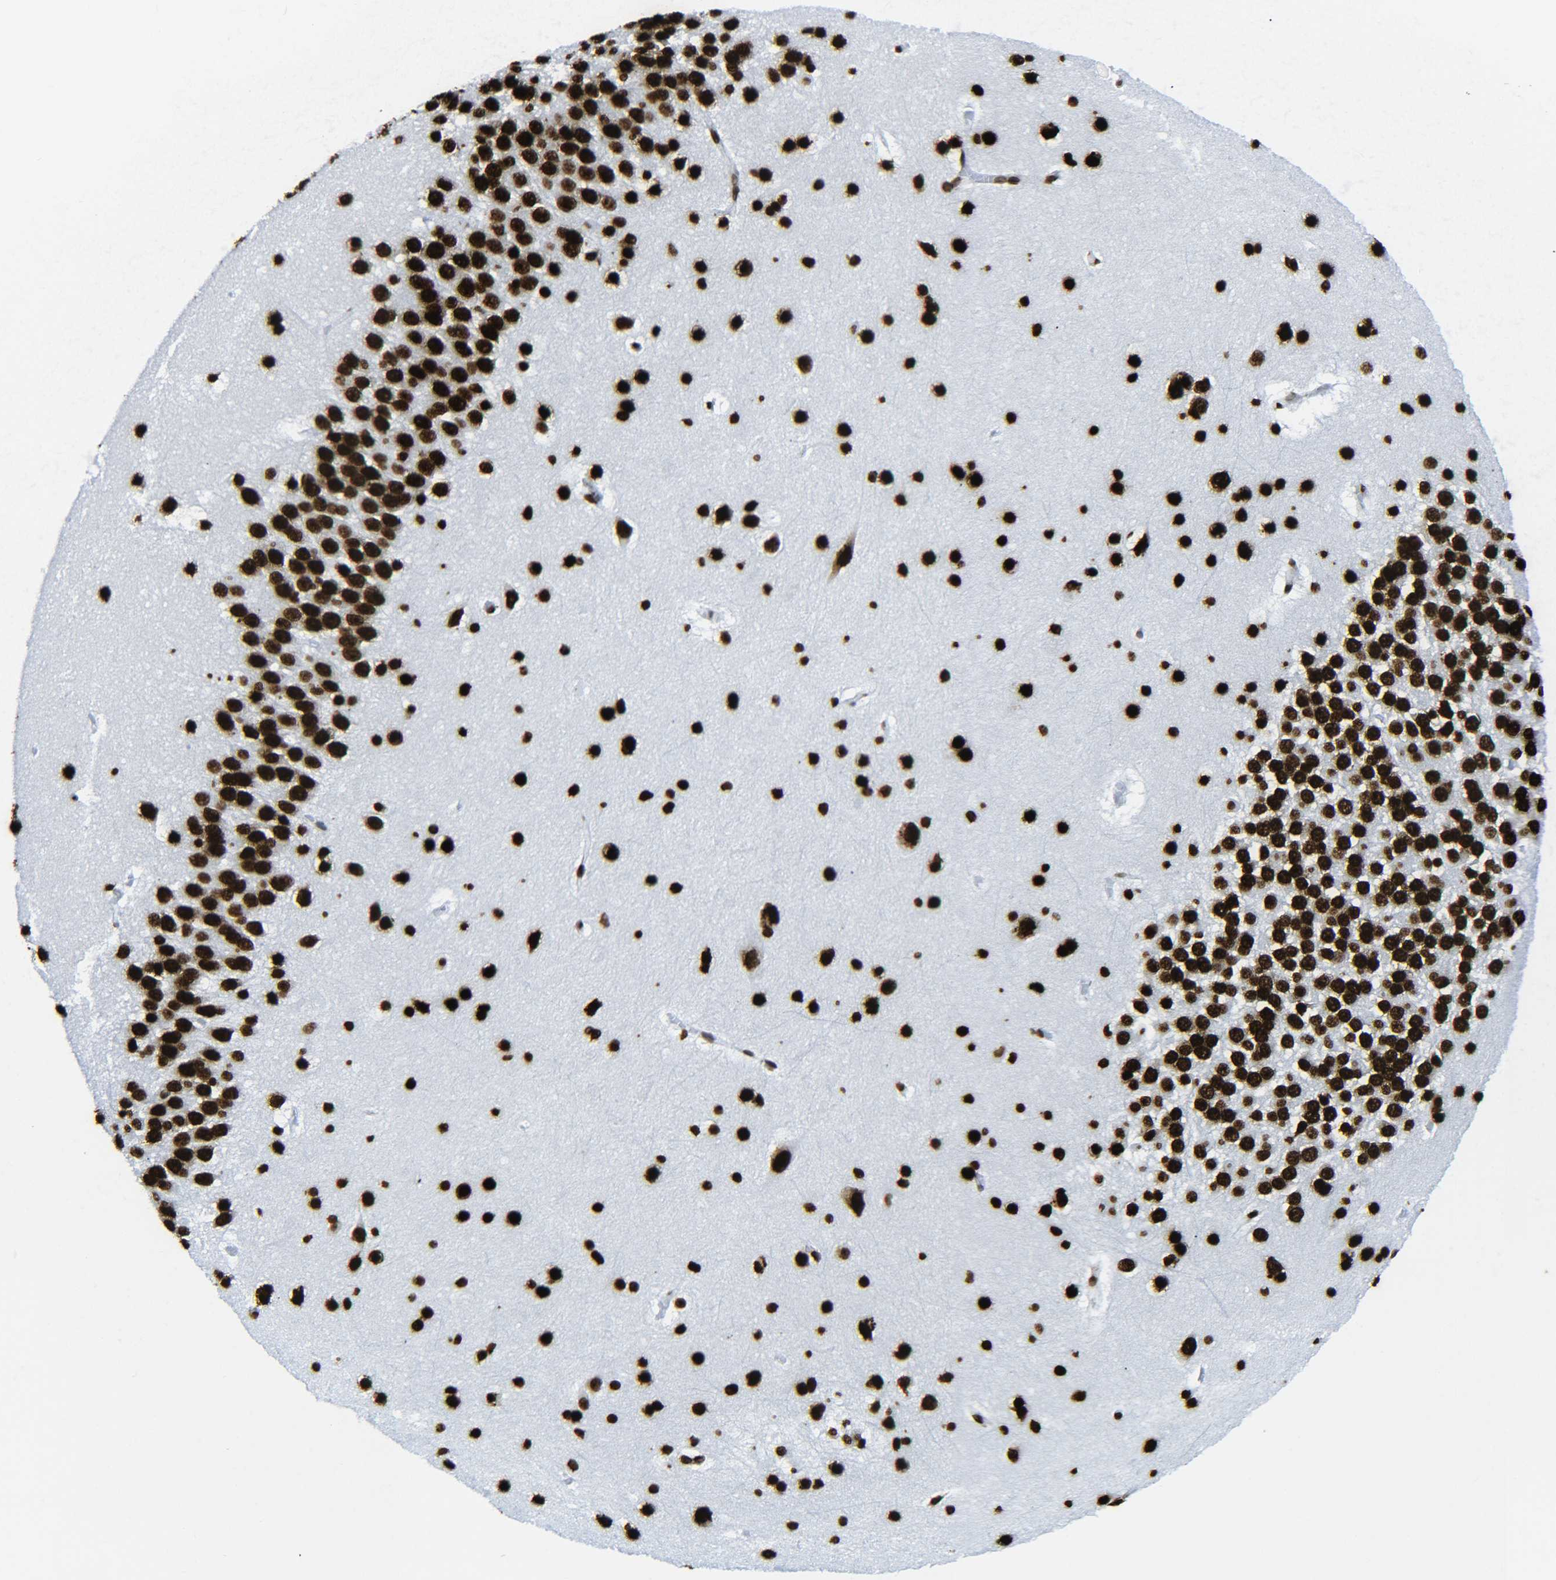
{"staining": {"intensity": "strong", "quantity": ">75%", "location": "nuclear"}, "tissue": "hippocampus", "cell_type": "Glial cells", "image_type": "normal", "snomed": [{"axis": "morphology", "description": "Normal tissue, NOS"}, {"axis": "topography", "description": "Hippocampus"}], "caption": "Hippocampus stained with immunohistochemistry (IHC) shows strong nuclear staining in about >75% of glial cells.", "gene": "H2AX", "patient": {"sex": "male", "age": 45}}